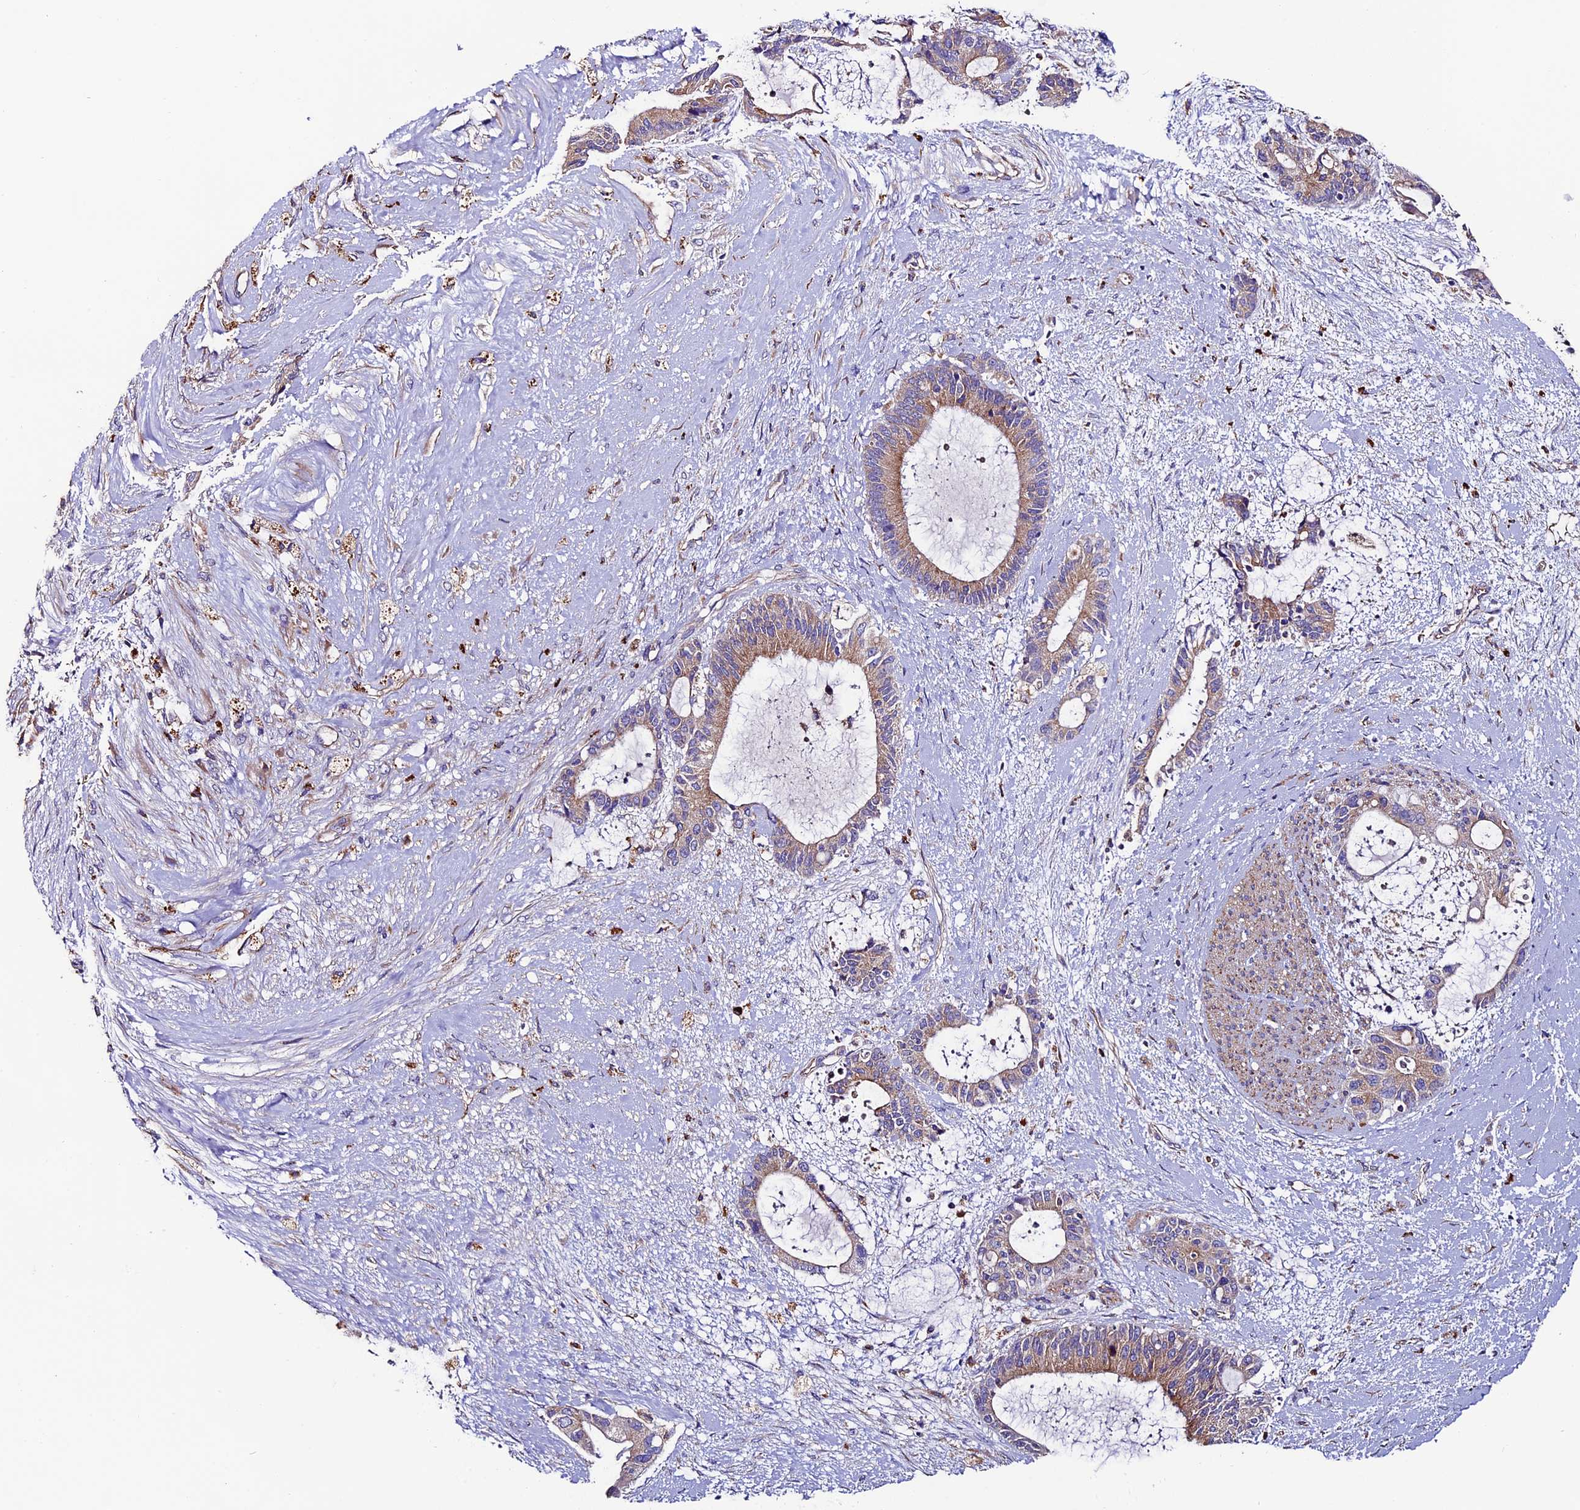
{"staining": {"intensity": "moderate", "quantity": ">75%", "location": "cytoplasmic/membranous"}, "tissue": "liver cancer", "cell_type": "Tumor cells", "image_type": "cancer", "snomed": [{"axis": "morphology", "description": "Normal tissue, NOS"}, {"axis": "morphology", "description": "Cholangiocarcinoma"}, {"axis": "topography", "description": "Liver"}, {"axis": "topography", "description": "Peripheral nerve tissue"}], "caption": "Immunohistochemical staining of cholangiocarcinoma (liver) displays moderate cytoplasmic/membranous protein positivity in about >75% of tumor cells. (DAB (3,3'-diaminobenzidine) IHC with brightfield microscopy, high magnification).", "gene": "CLN5", "patient": {"sex": "female", "age": 73}}